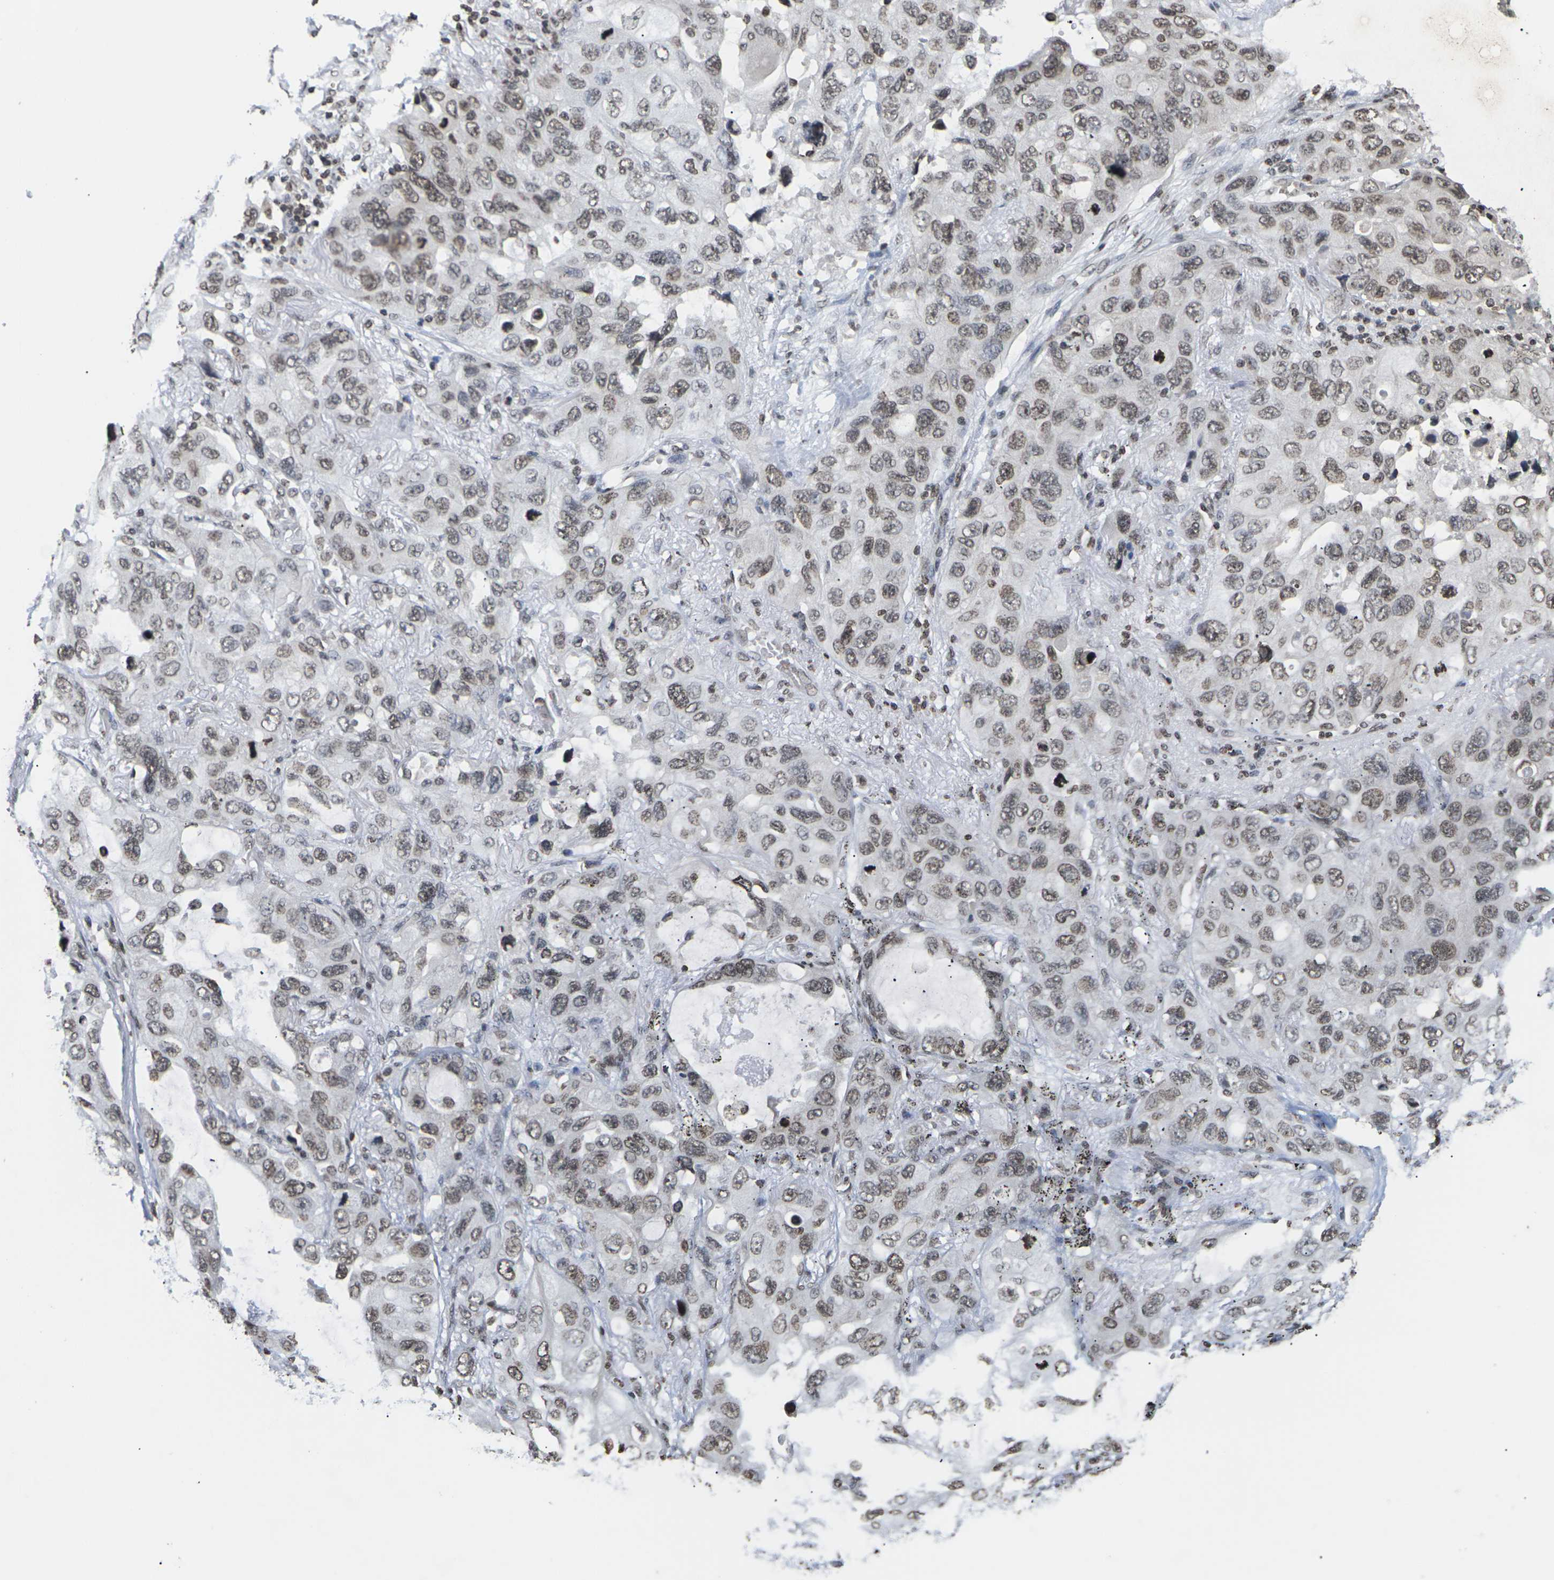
{"staining": {"intensity": "moderate", "quantity": ">75%", "location": "nuclear"}, "tissue": "lung cancer", "cell_type": "Tumor cells", "image_type": "cancer", "snomed": [{"axis": "morphology", "description": "Squamous cell carcinoma, NOS"}, {"axis": "topography", "description": "Lung"}], "caption": "This histopathology image shows immunohistochemistry staining of lung cancer, with medium moderate nuclear expression in approximately >75% of tumor cells.", "gene": "ETV5", "patient": {"sex": "female", "age": 73}}